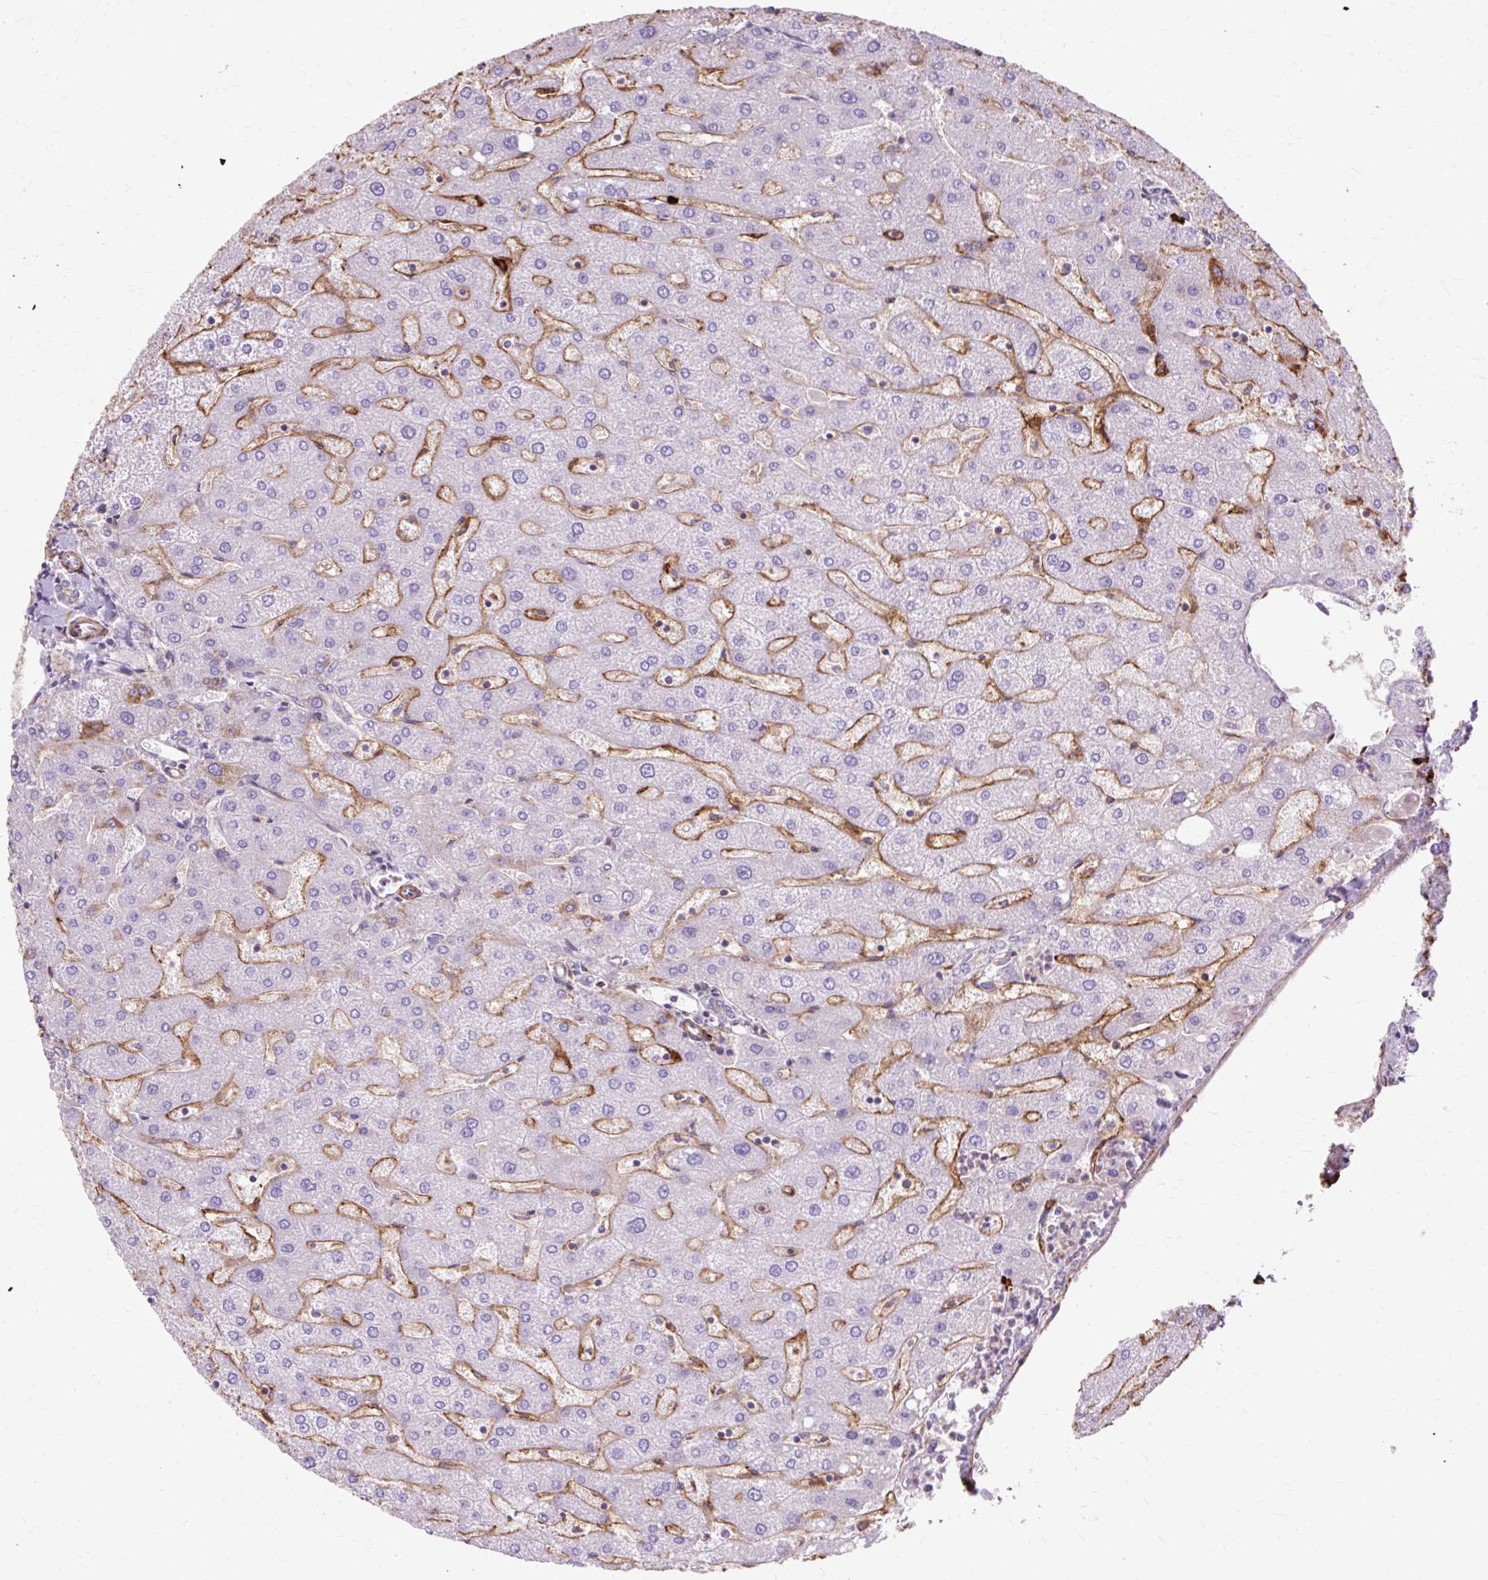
{"staining": {"intensity": "negative", "quantity": "none", "location": "none"}, "tissue": "liver", "cell_type": "Cholangiocytes", "image_type": "normal", "snomed": [{"axis": "morphology", "description": "Normal tissue, NOS"}, {"axis": "topography", "description": "Liver"}], "caption": "Protein analysis of normal liver reveals no significant expression in cholangiocytes. Brightfield microscopy of immunohistochemistry (IHC) stained with DAB (3,3'-diaminobenzidine) (brown) and hematoxylin (blue), captured at high magnification.", "gene": "TBC1D2B", "patient": {"sex": "male", "age": 67}}